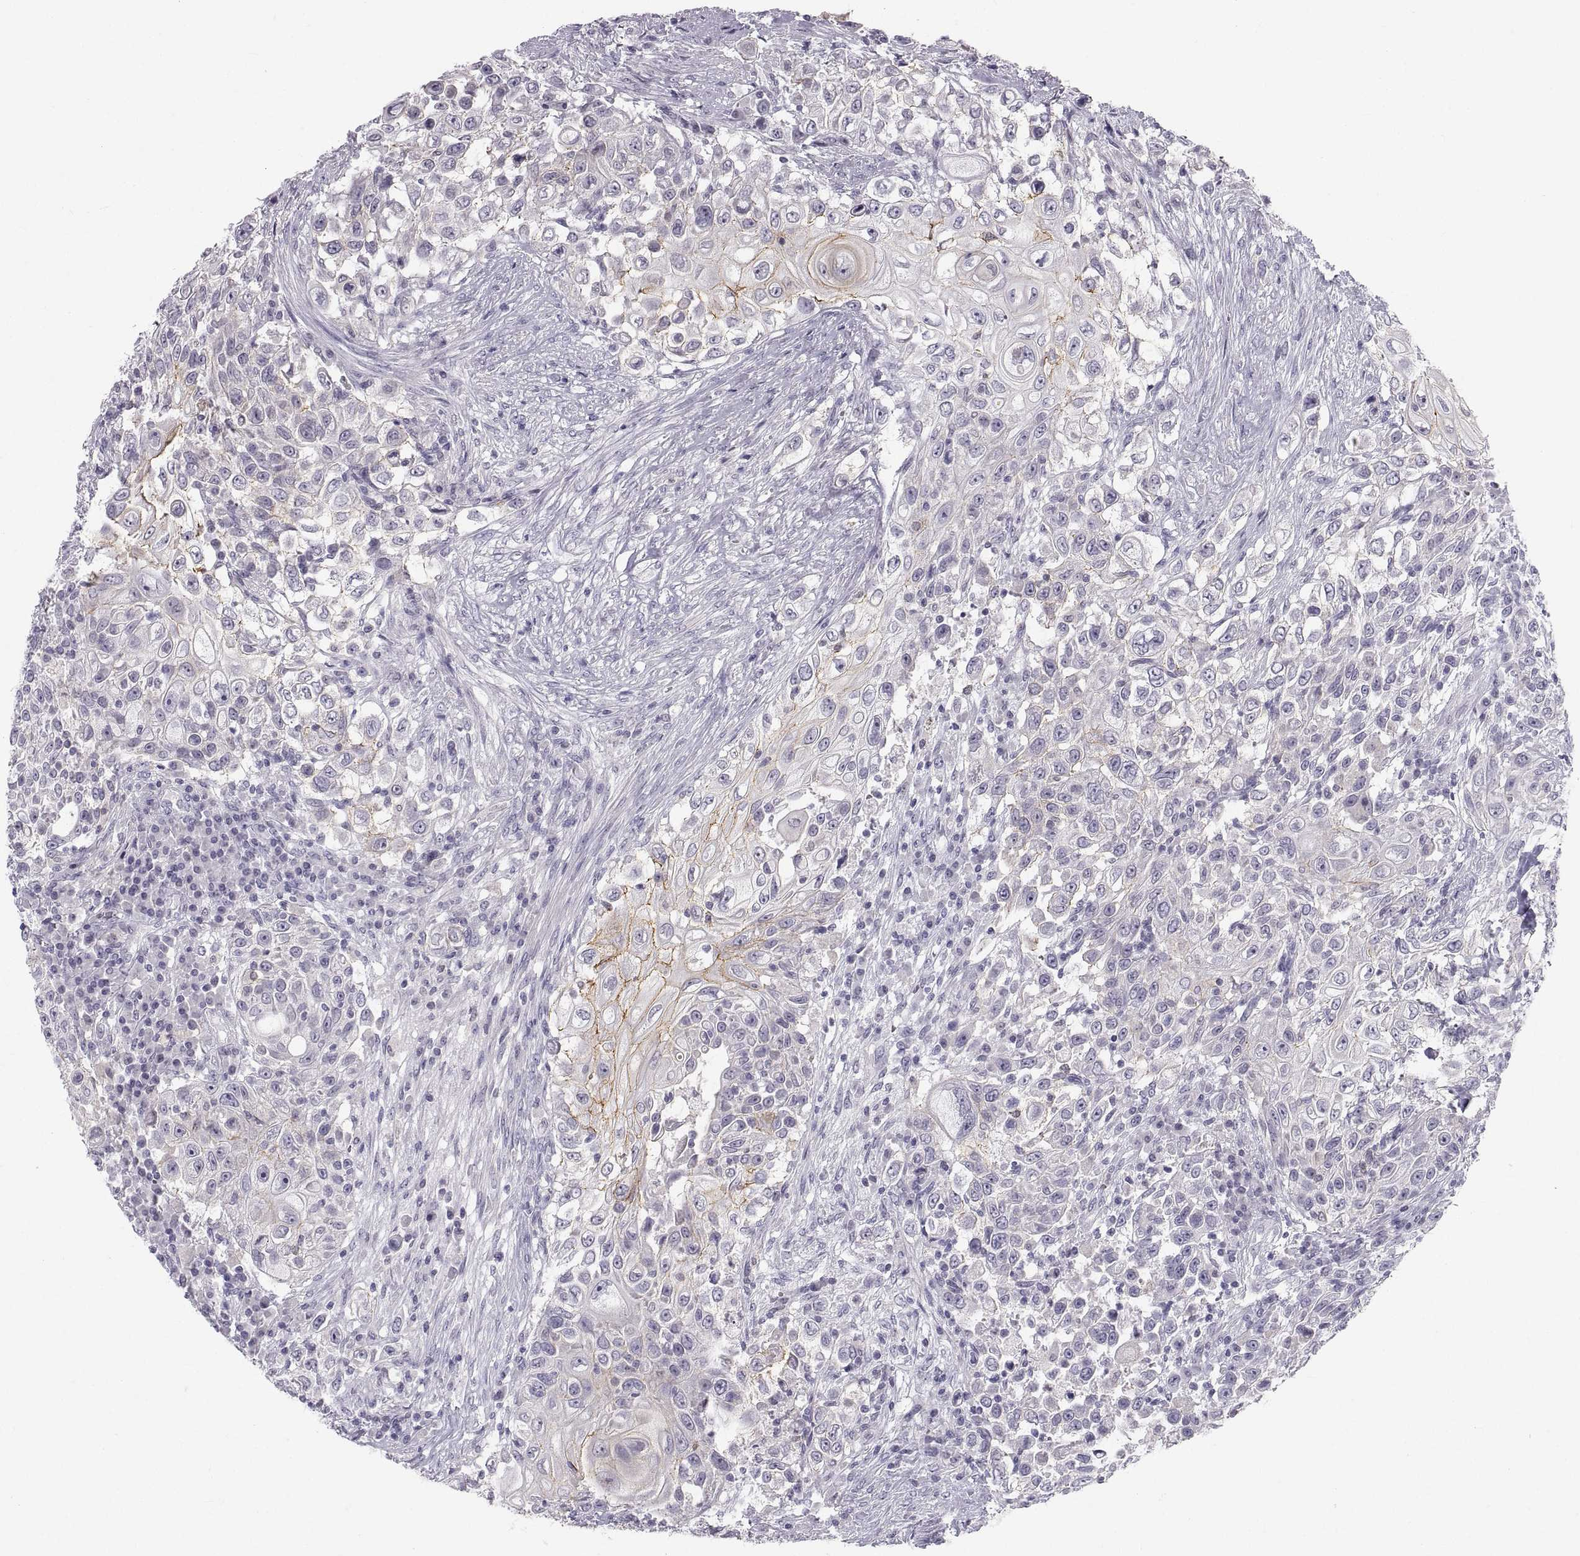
{"staining": {"intensity": "moderate", "quantity": "<25%", "location": "cytoplasmic/membranous"}, "tissue": "urothelial cancer", "cell_type": "Tumor cells", "image_type": "cancer", "snomed": [{"axis": "morphology", "description": "Urothelial carcinoma, High grade"}, {"axis": "topography", "description": "Urinary bladder"}], "caption": "An image of human urothelial cancer stained for a protein displays moderate cytoplasmic/membranous brown staining in tumor cells.", "gene": "ZNF185", "patient": {"sex": "female", "age": 56}}